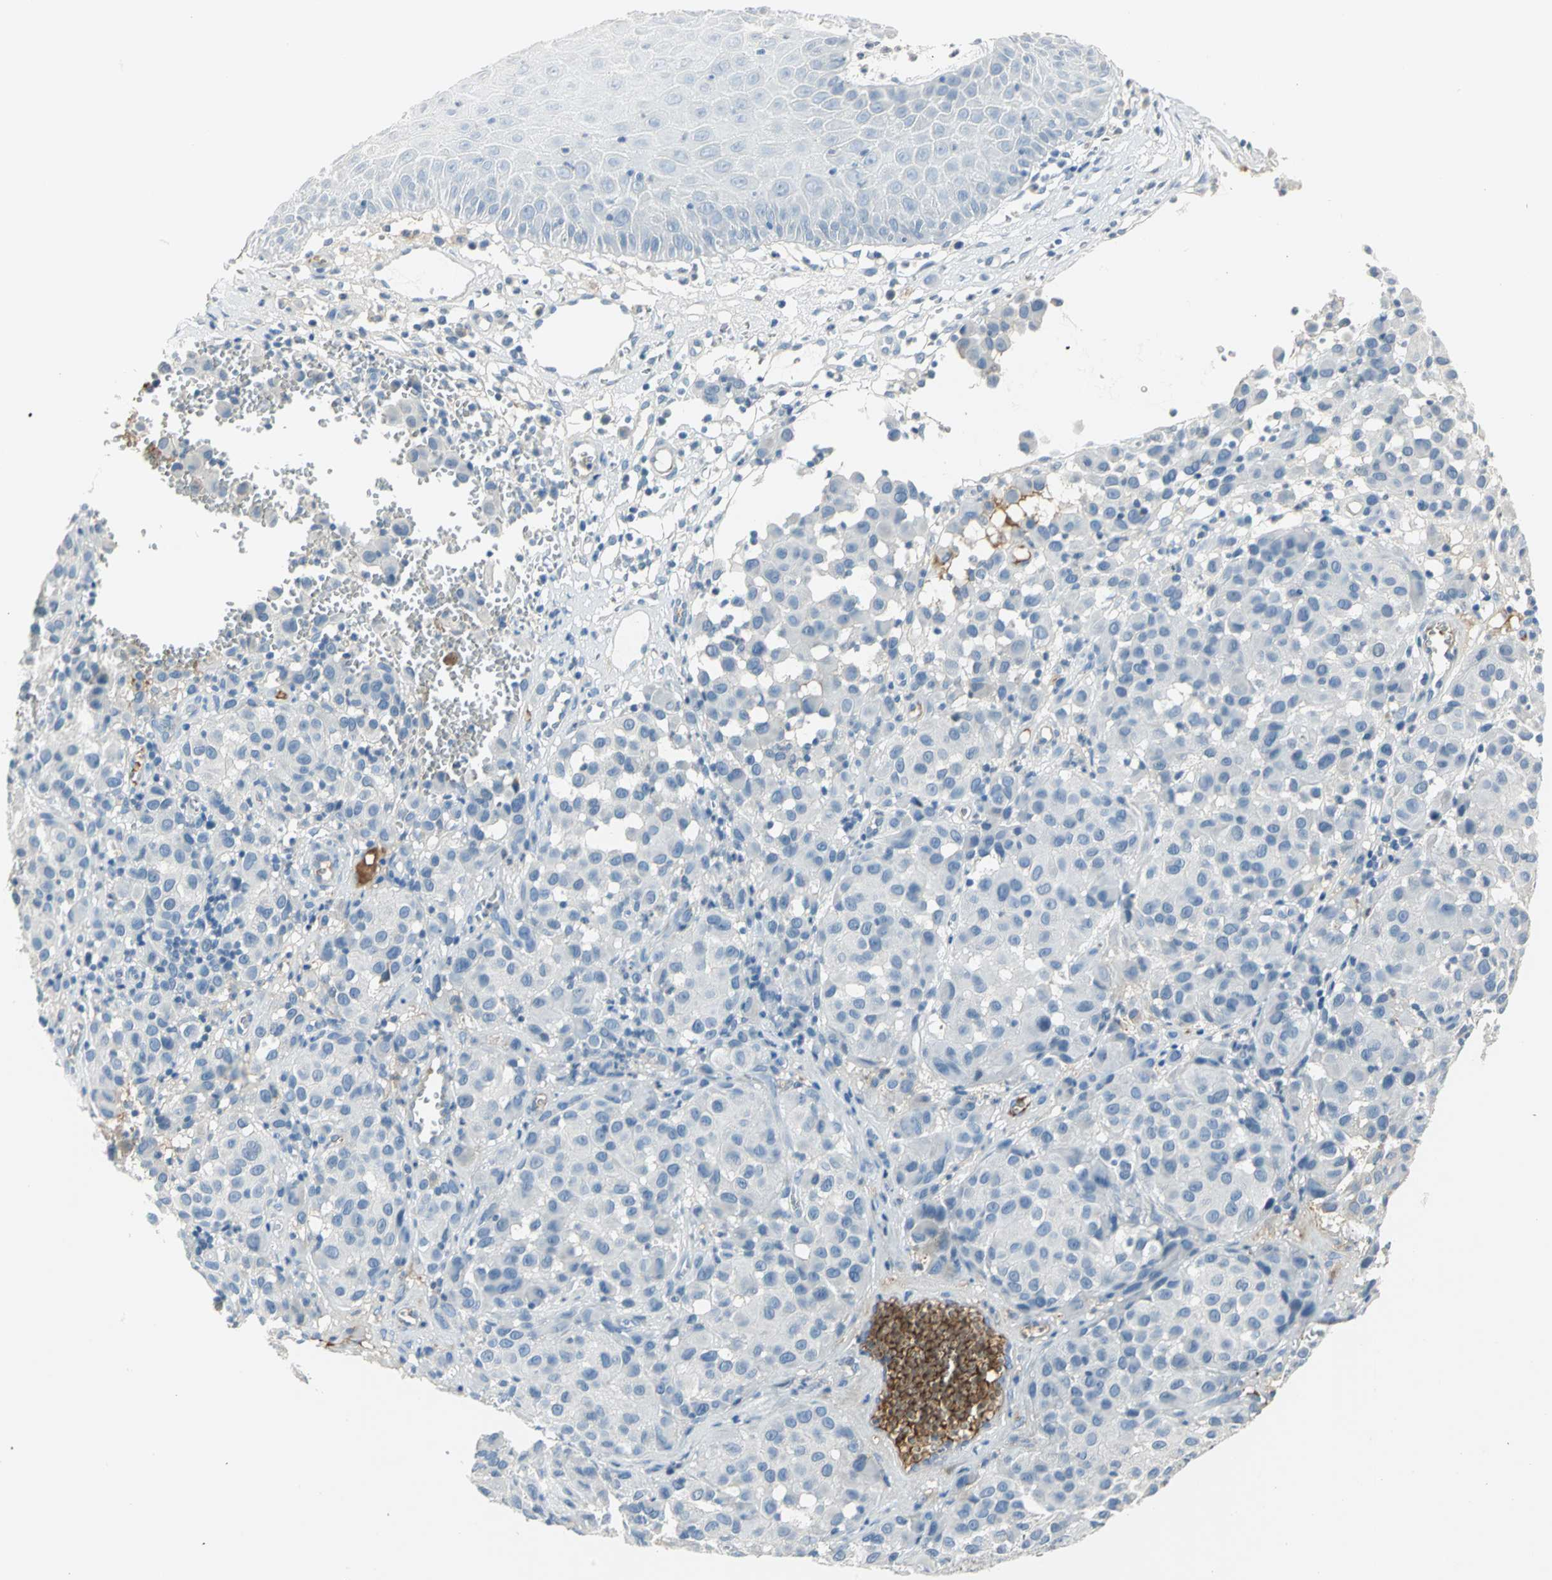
{"staining": {"intensity": "negative", "quantity": "none", "location": "none"}, "tissue": "melanoma", "cell_type": "Tumor cells", "image_type": "cancer", "snomed": [{"axis": "morphology", "description": "Malignant melanoma, NOS"}, {"axis": "topography", "description": "Skin"}], "caption": "IHC of malignant melanoma demonstrates no positivity in tumor cells.", "gene": "ZIC1", "patient": {"sex": "female", "age": 21}}